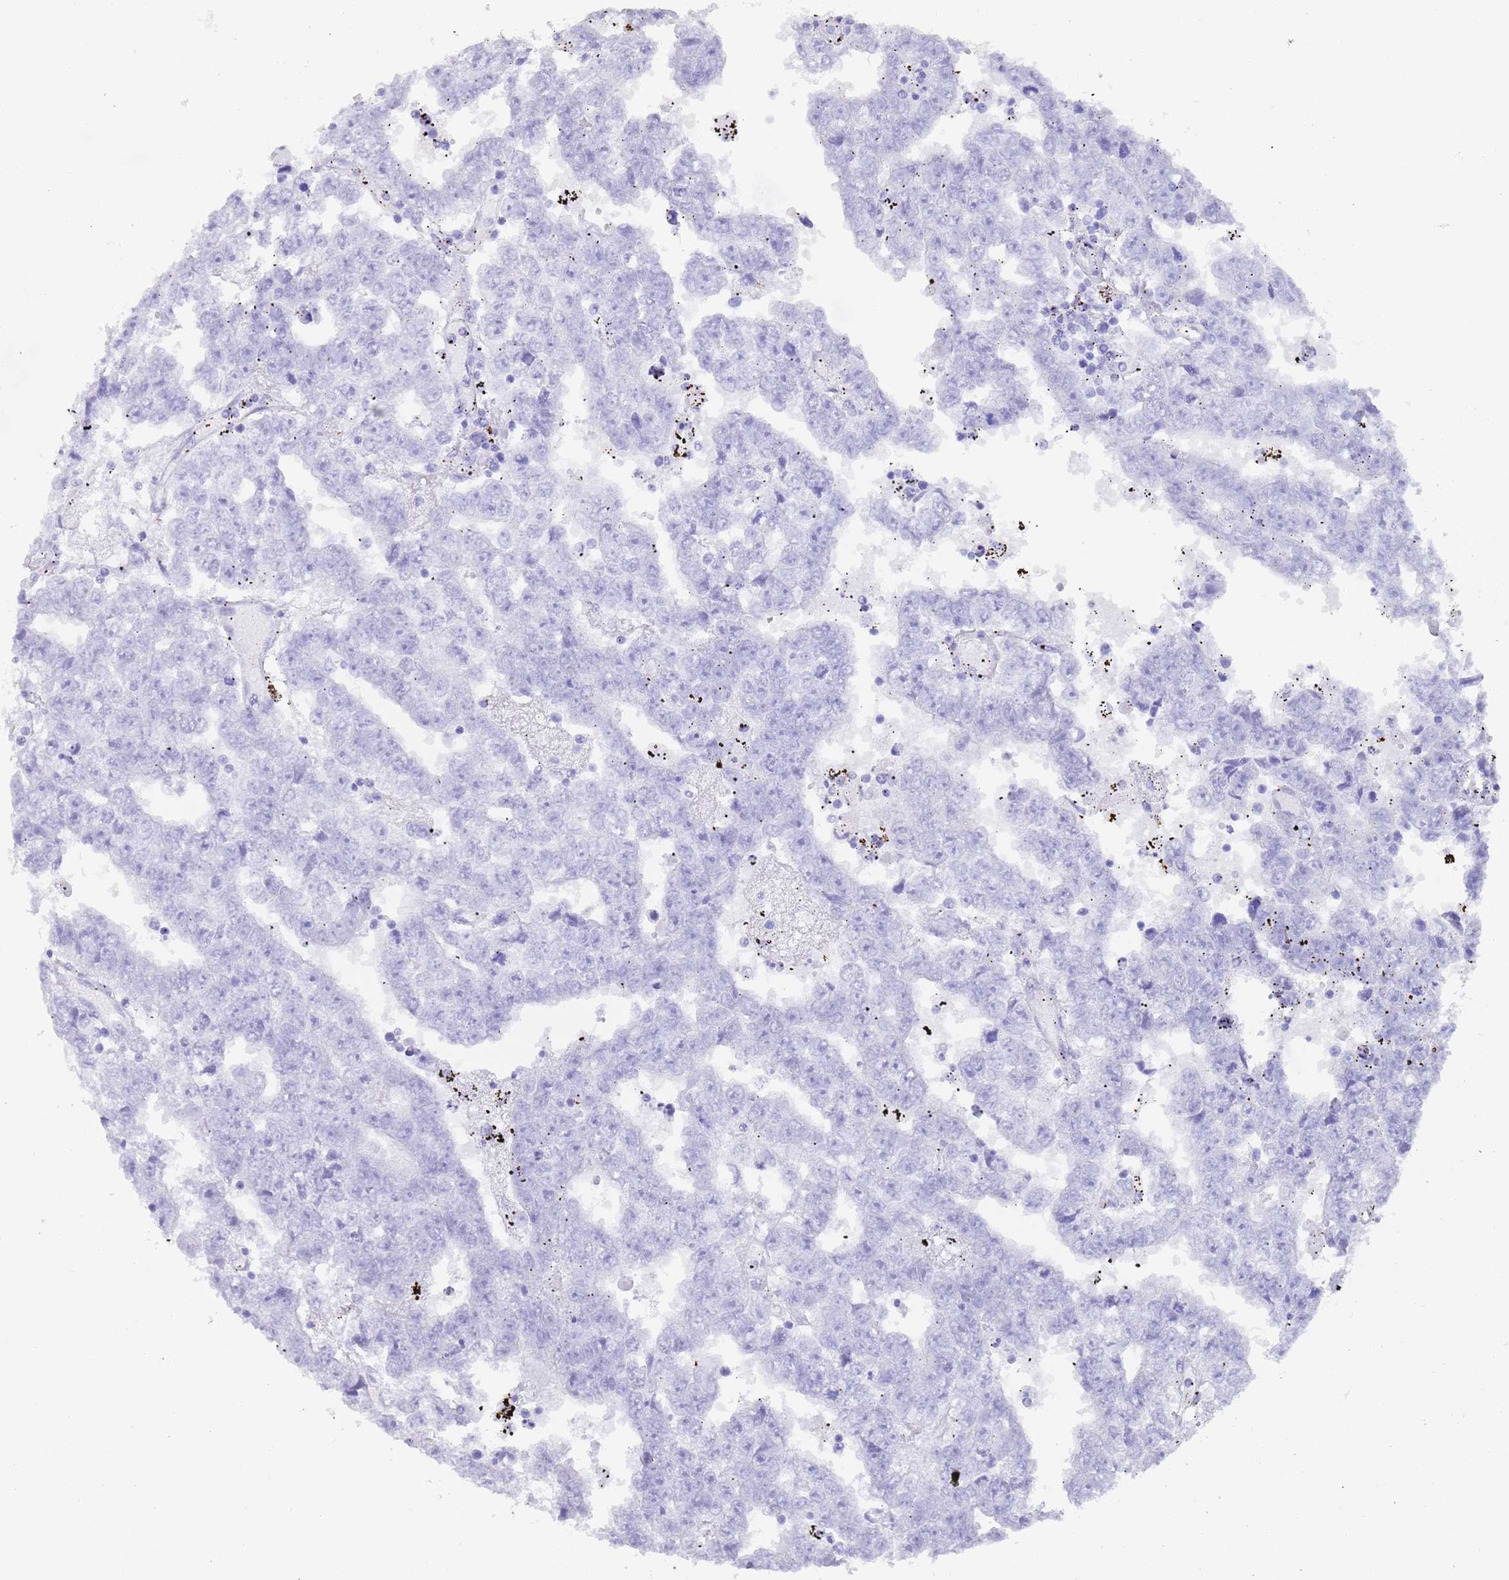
{"staining": {"intensity": "negative", "quantity": "none", "location": "none"}, "tissue": "testis cancer", "cell_type": "Tumor cells", "image_type": "cancer", "snomed": [{"axis": "morphology", "description": "Carcinoma, Embryonal, NOS"}, {"axis": "topography", "description": "Testis"}], "caption": "Testis cancer (embryonal carcinoma) was stained to show a protein in brown. There is no significant expression in tumor cells.", "gene": "MYADML2", "patient": {"sex": "male", "age": 25}}